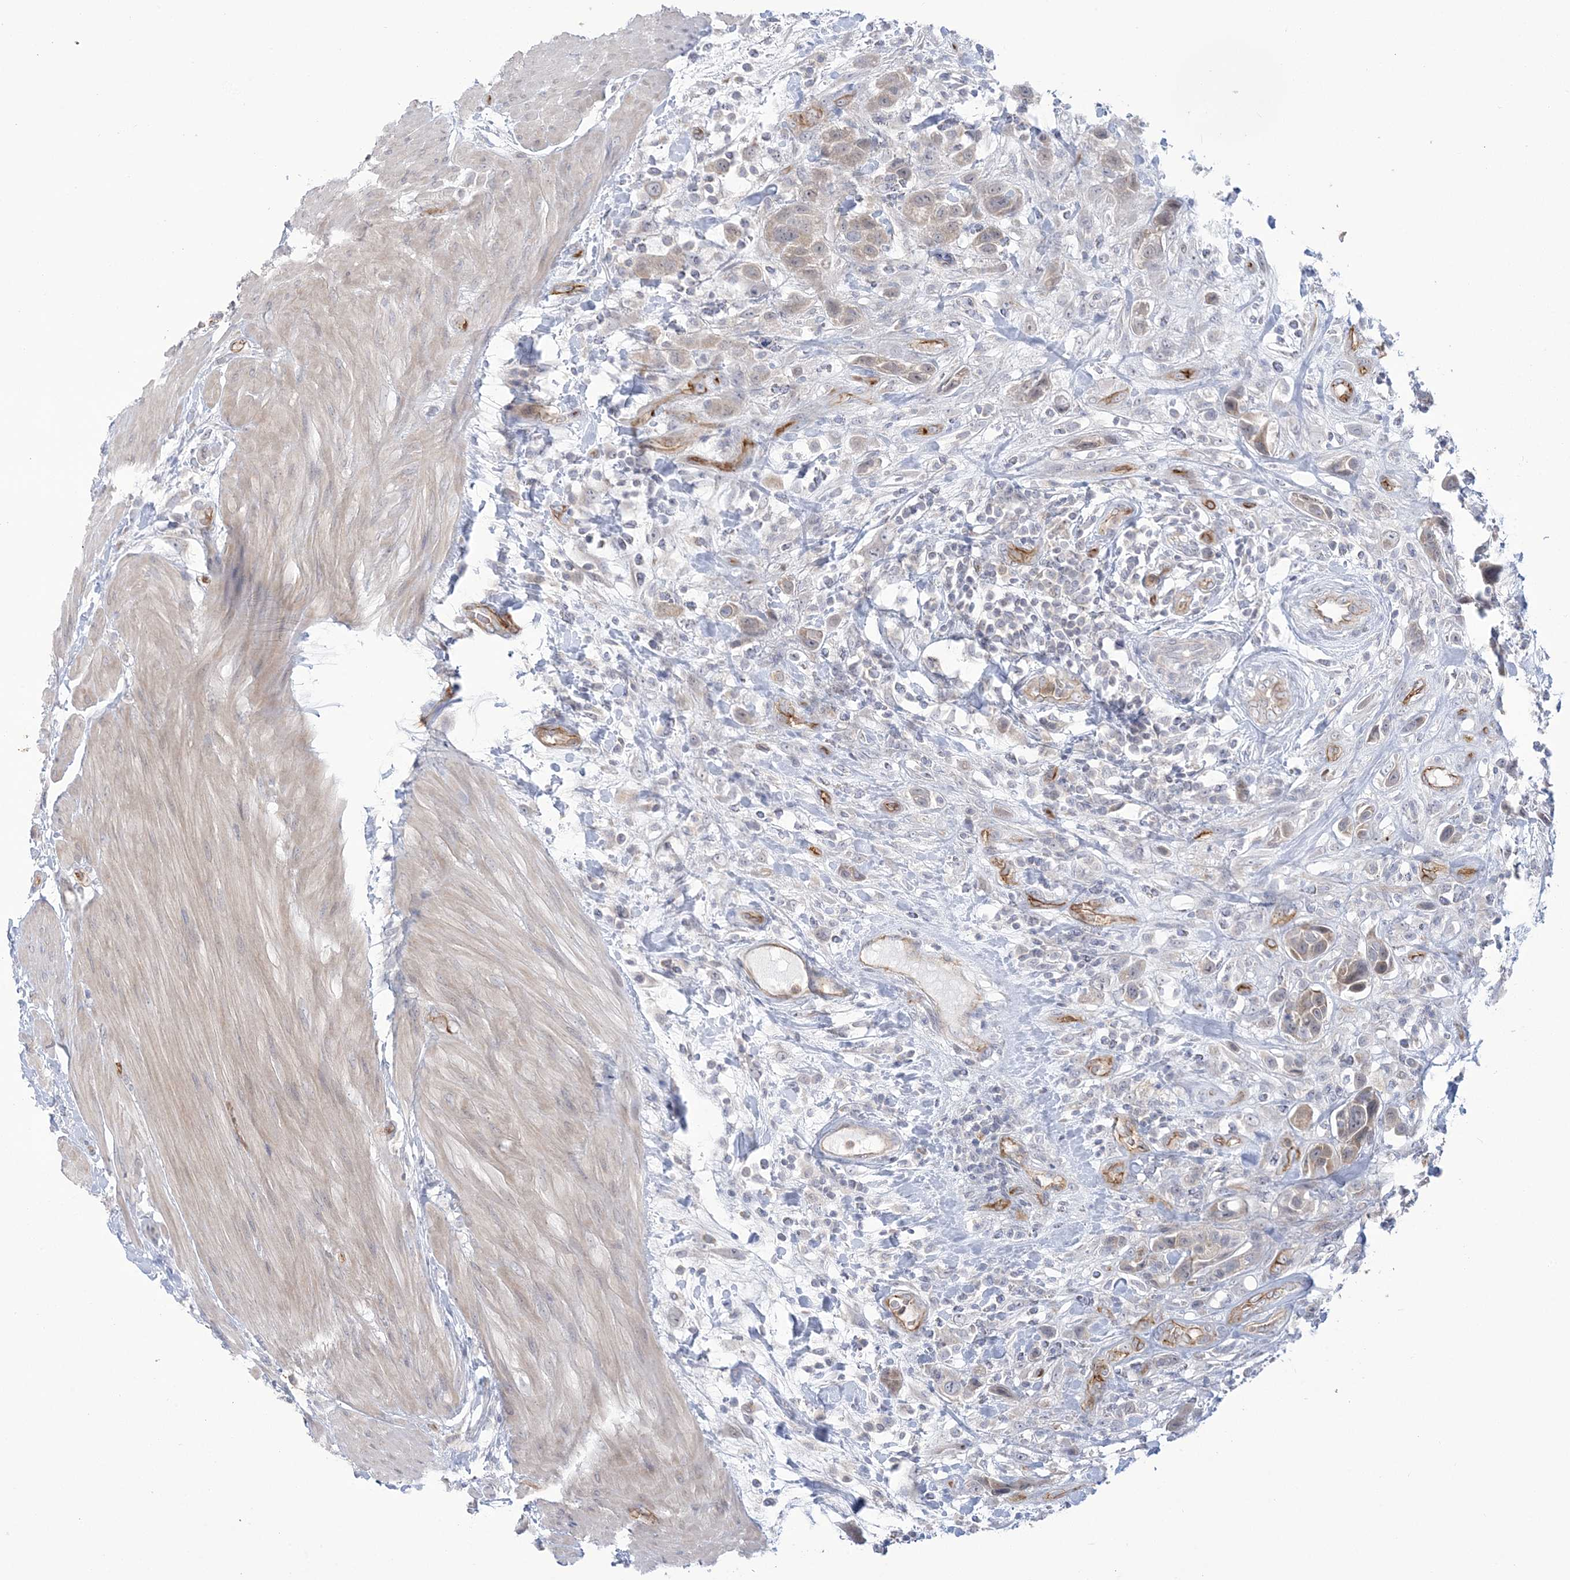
{"staining": {"intensity": "weak", "quantity": "<25%", "location": "cytoplasmic/membranous"}, "tissue": "urothelial cancer", "cell_type": "Tumor cells", "image_type": "cancer", "snomed": [{"axis": "morphology", "description": "Urothelial carcinoma, High grade"}, {"axis": "topography", "description": "Urinary bladder"}], "caption": "DAB (3,3'-diaminobenzidine) immunohistochemical staining of high-grade urothelial carcinoma shows no significant positivity in tumor cells.", "gene": "FARSB", "patient": {"sex": "male", "age": 50}}